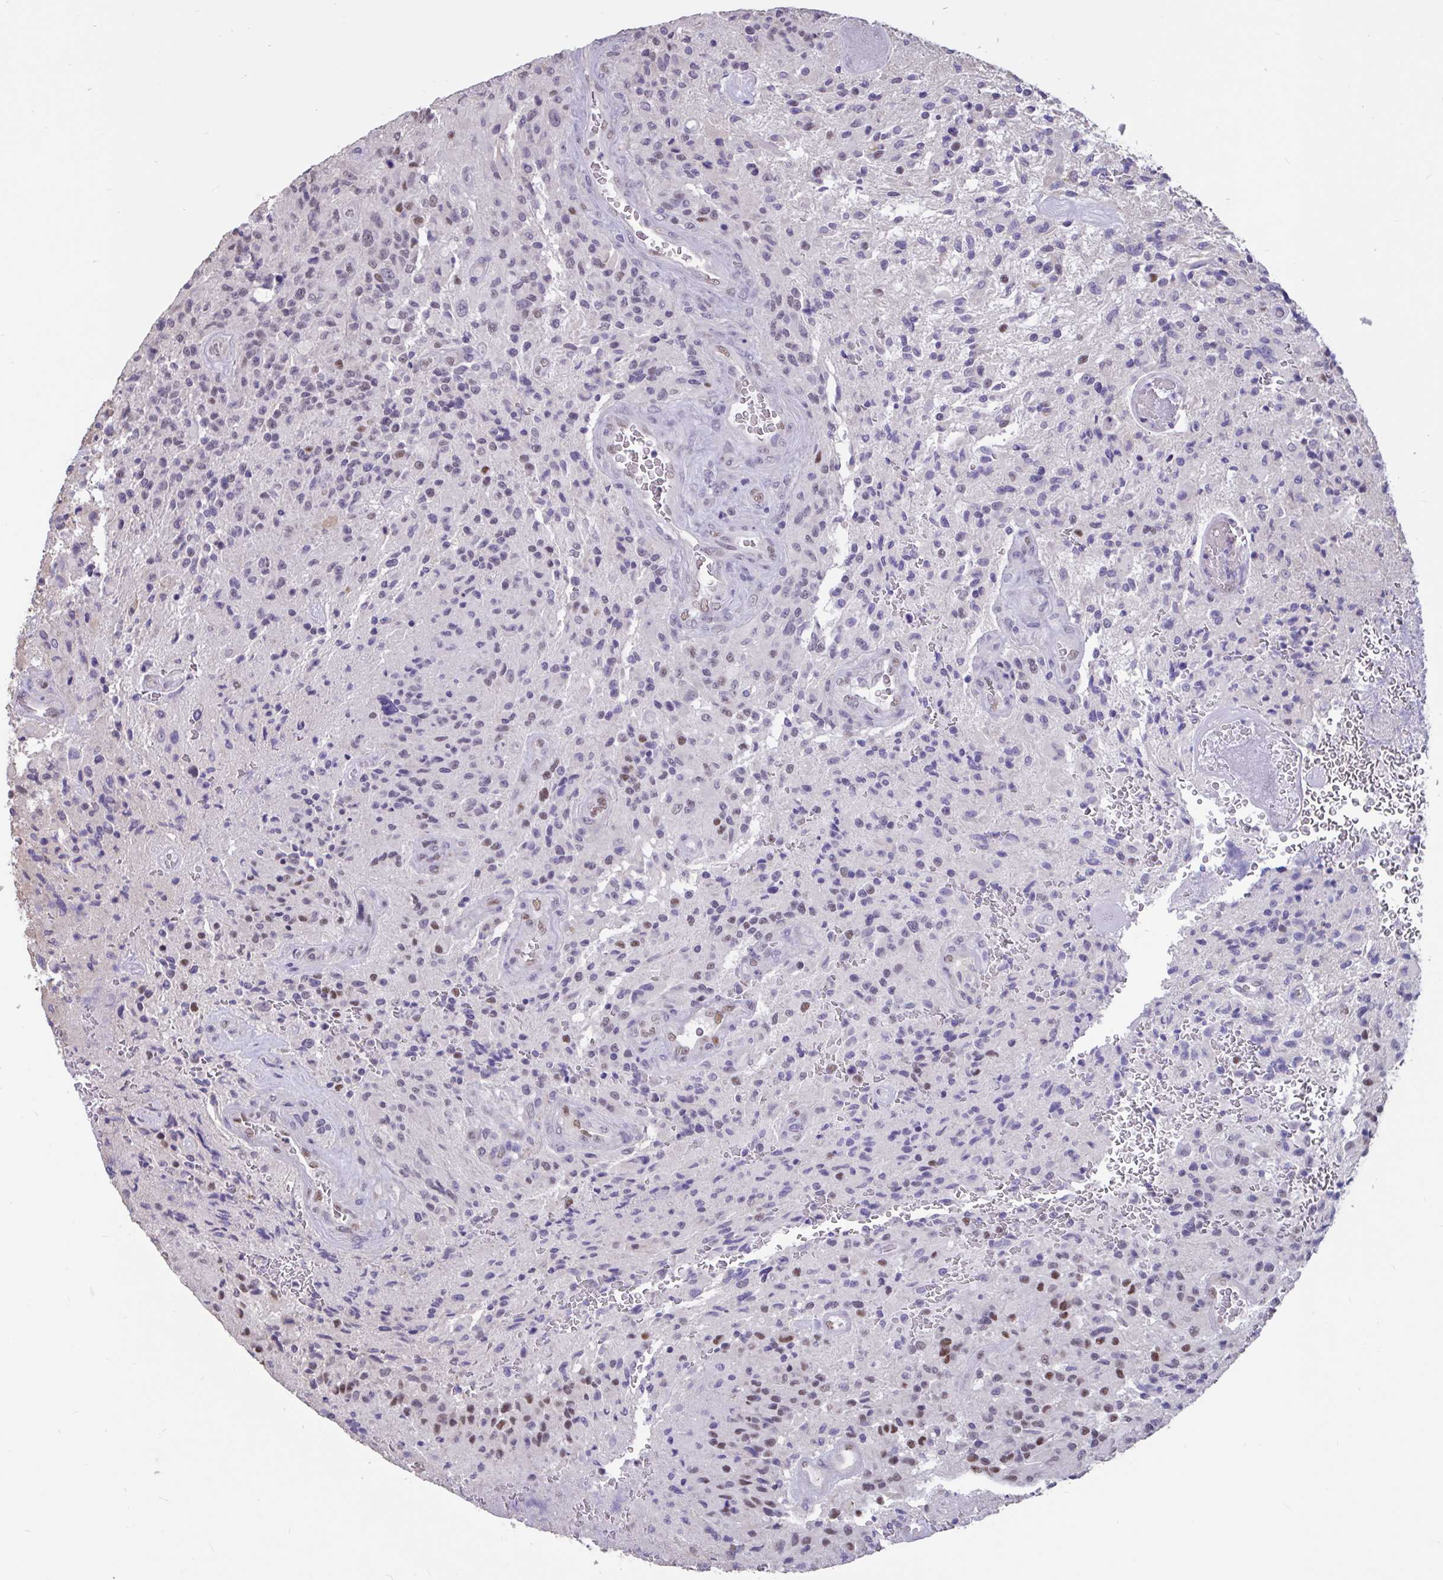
{"staining": {"intensity": "weak", "quantity": "<25%", "location": "nuclear"}, "tissue": "glioma", "cell_type": "Tumor cells", "image_type": "cancer", "snomed": [{"axis": "morphology", "description": "Normal tissue, NOS"}, {"axis": "morphology", "description": "Glioma, malignant, High grade"}, {"axis": "topography", "description": "Cerebral cortex"}], "caption": "Immunohistochemistry (IHC) photomicrograph of human glioma stained for a protein (brown), which shows no positivity in tumor cells.", "gene": "DDX39A", "patient": {"sex": "male", "age": 56}}